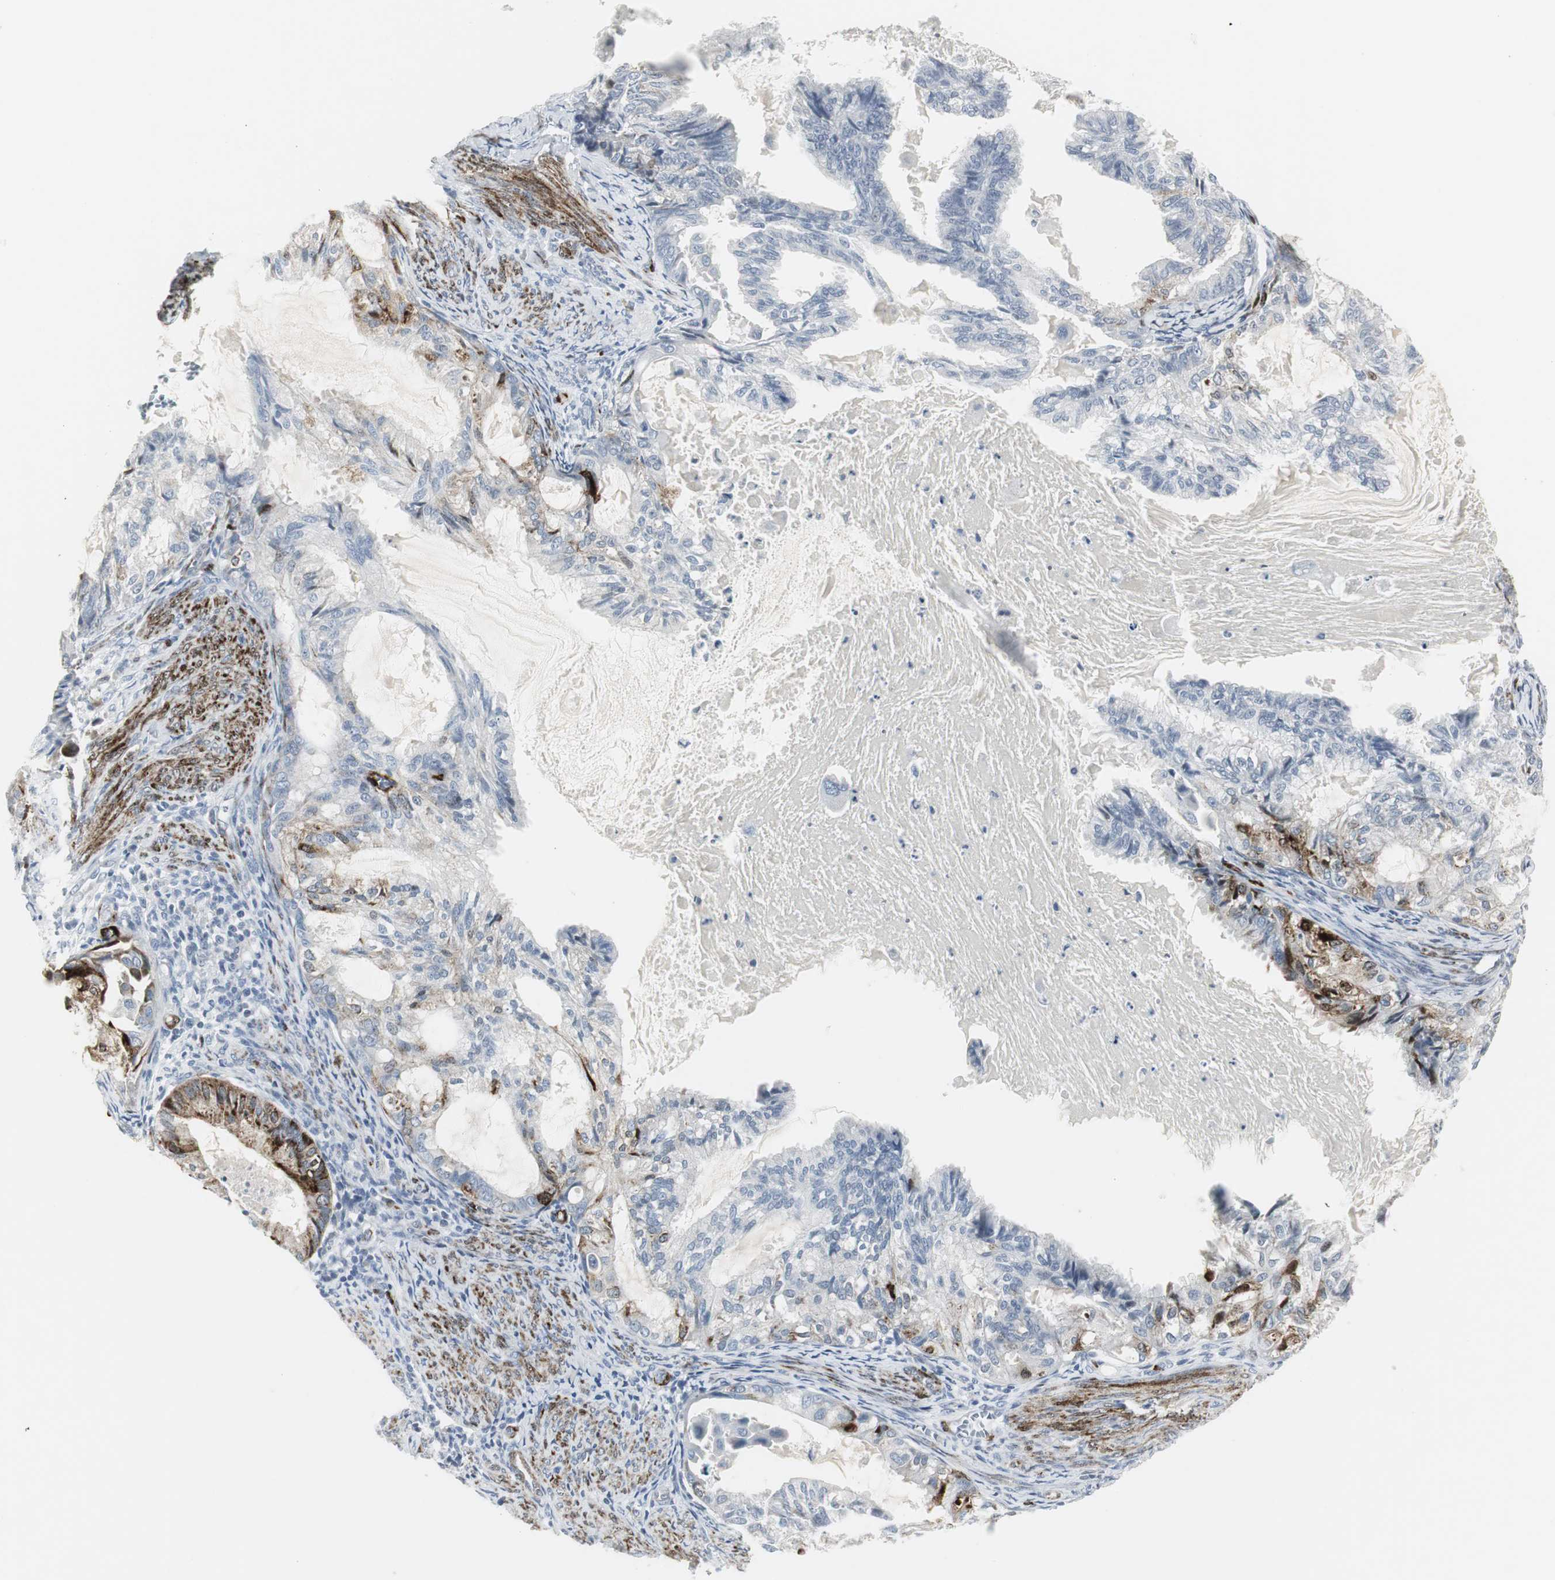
{"staining": {"intensity": "strong", "quantity": "<25%", "location": "cytoplasmic/membranous"}, "tissue": "cervical cancer", "cell_type": "Tumor cells", "image_type": "cancer", "snomed": [{"axis": "morphology", "description": "Normal tissue, NOS"}, {"axis": "morphology", "description": "Adenocarcinoma, NOS"}, {"axis": "topography", "description": "Cervix"}, {"axis": "topography", "description": "Endometrium"}], "caption": "Cervical cancer tissue shows strong cytoplasmic/membranous staining in approximately <25% of tumor cells", "gene": "PPP1R14A", "patient": {"sex": "female", "age": 86}}